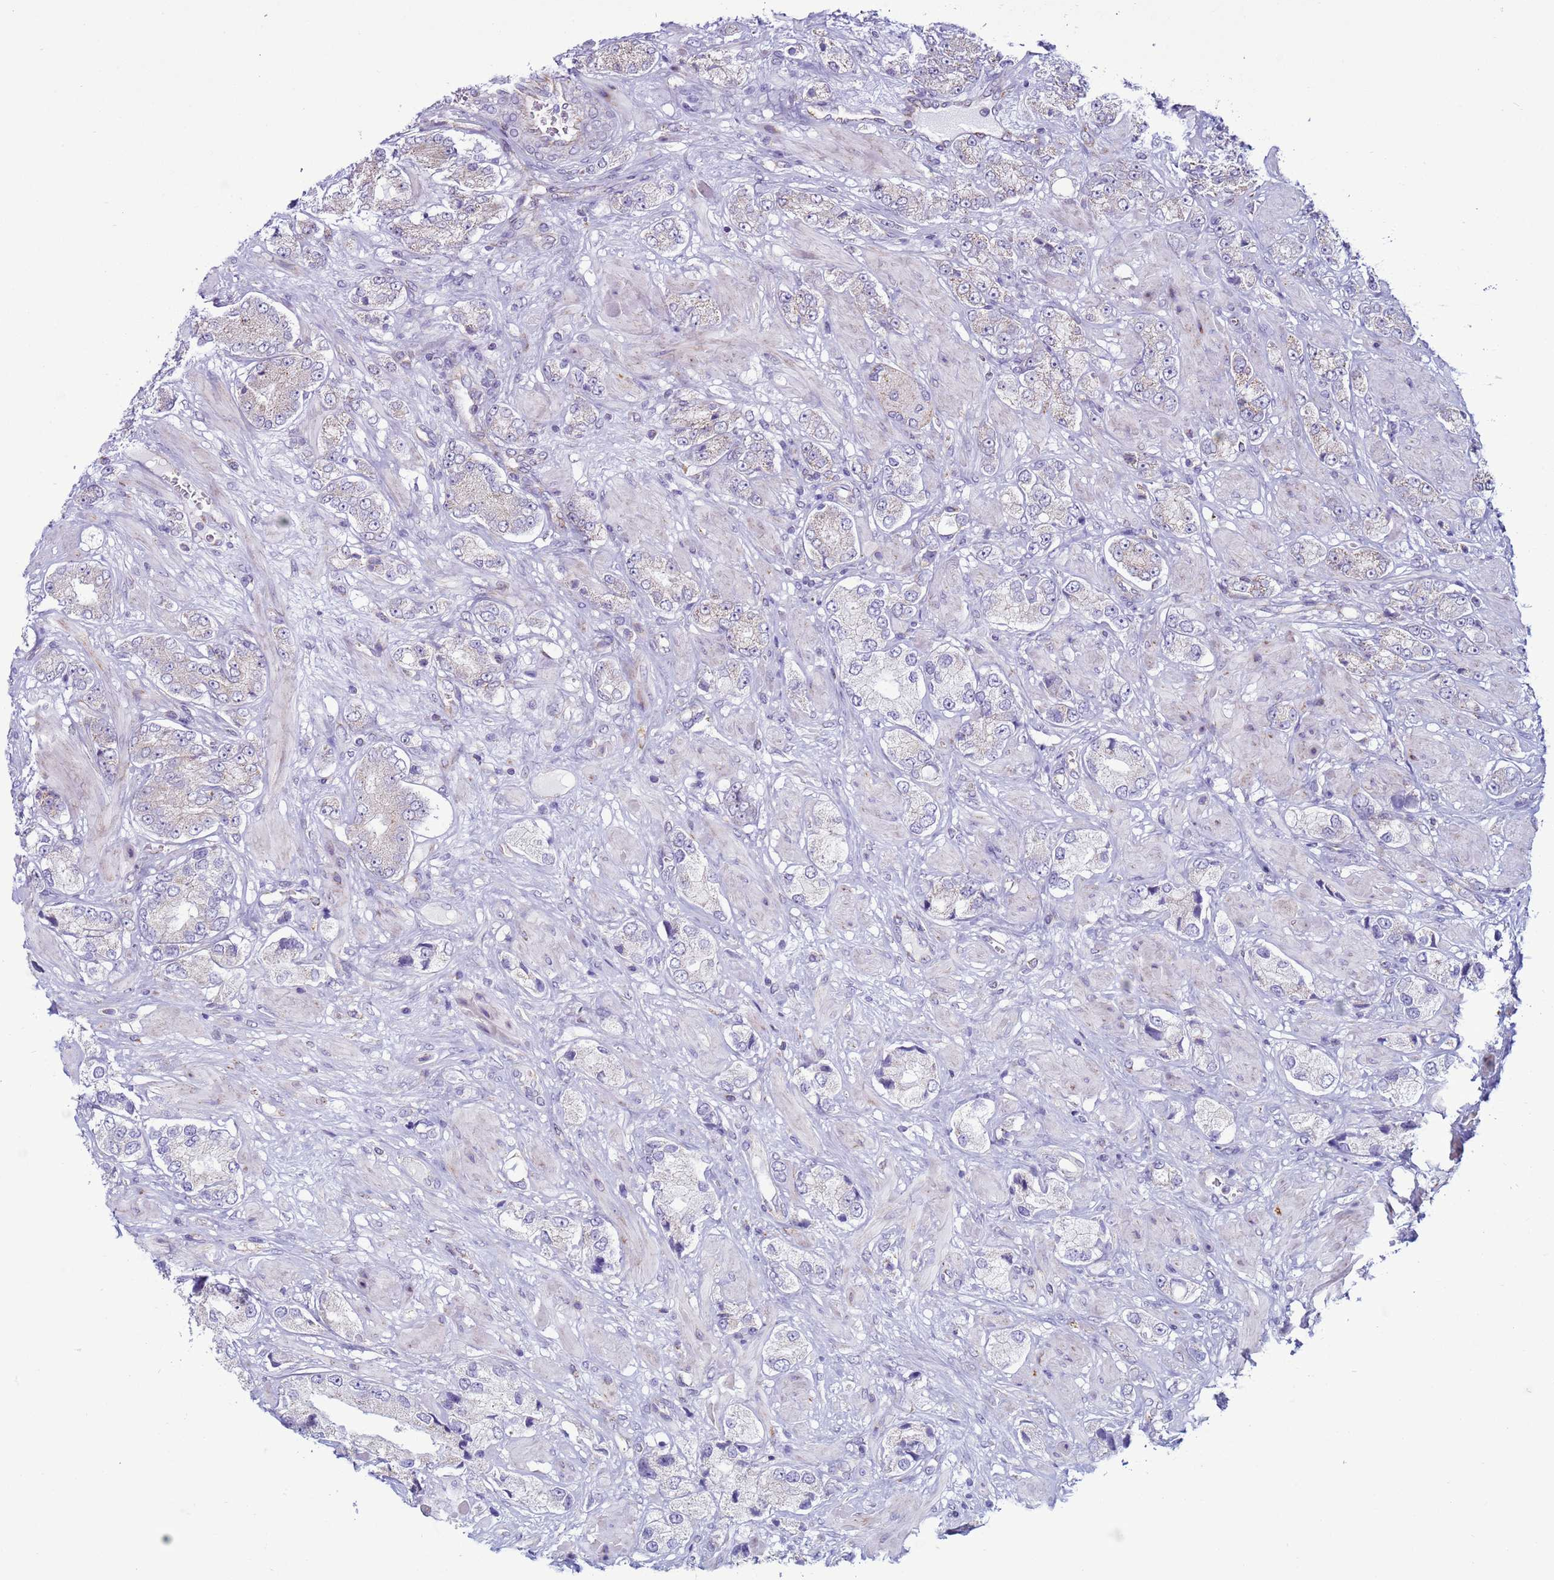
{"staining": {"intensity": "negative", "quantity": "none", "location": "none"}, "tissue": "prostate cancer", "cell_type": "Tumor cells", "image_type": "cancer", "snomed": [{"axis": "morphology", "description": "Adenocarcinoma, High grade"}, {"axis": "topography", "description": "Prostate and seminal vesicle, NOS"}], "caption": "The image displays no significant expression in tumor cells of prostate cancer (high-grade adenocarcinoma).", "gene": "NCALD", "patient": {"sex": "male", "age": 64}}